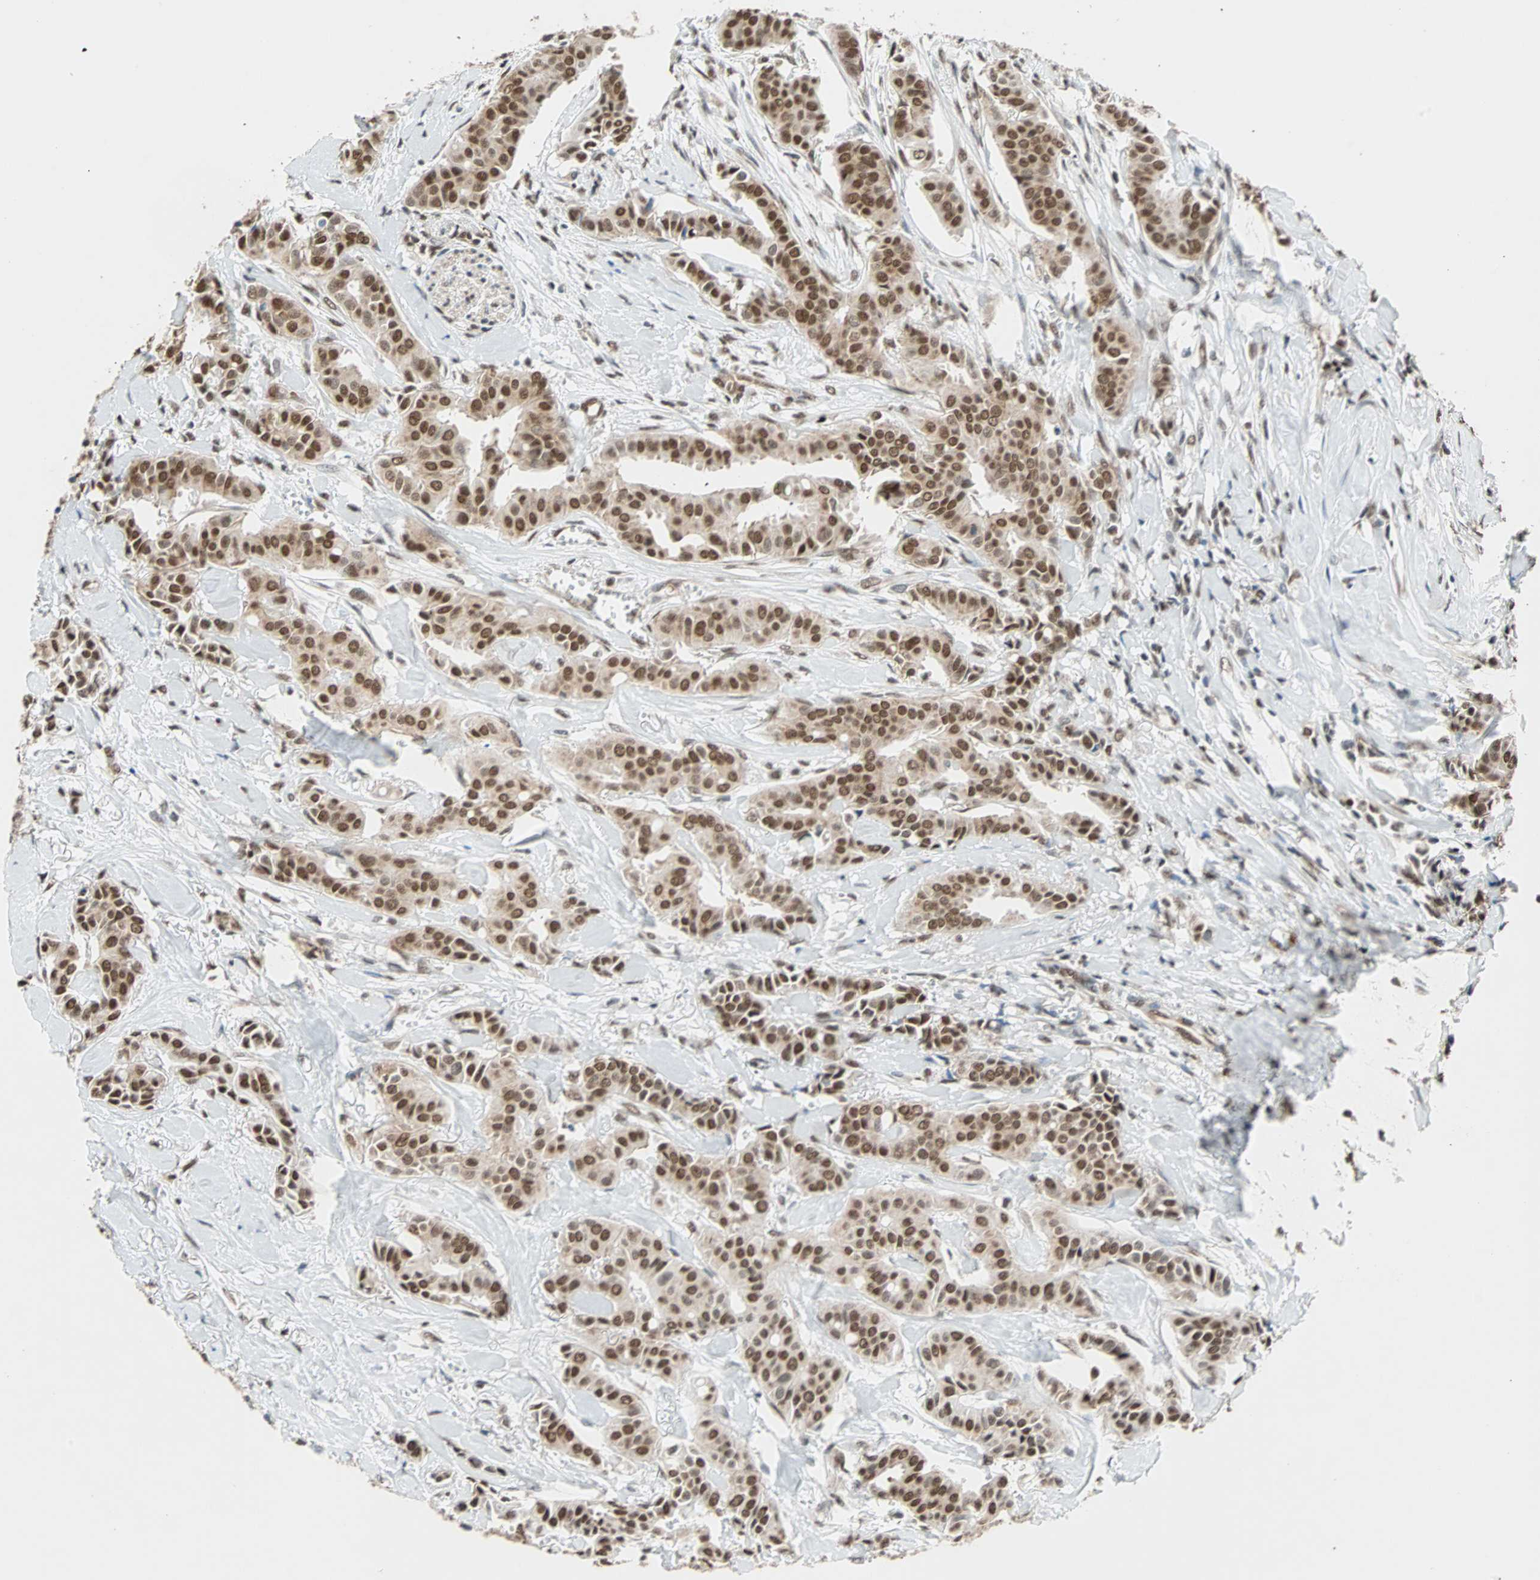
{"staining": {"intensity": "strong", "quantity": ">75%", "location": "nuclear"}, "tissue": "head and neck cancer", "cell_type": "Tumor cells", "image_type": "cancer", "snomed": [{"axis": "morphology", "description": "Adenocarcinoma, NOS"}, {"axis": "topography", "description": "Salivary gland"}, {"axis": "topography", "description": "Head-Neck"}], "caption": "High-power microscopy captured an immunohistochemistry (IHC) micrograph of head and neck adenocarcinoma, revealing strong nuclear staining in about >75% of tumor cells.", "gene": "DAZAP1", "patient": {"sex": "female", "age": 59}}